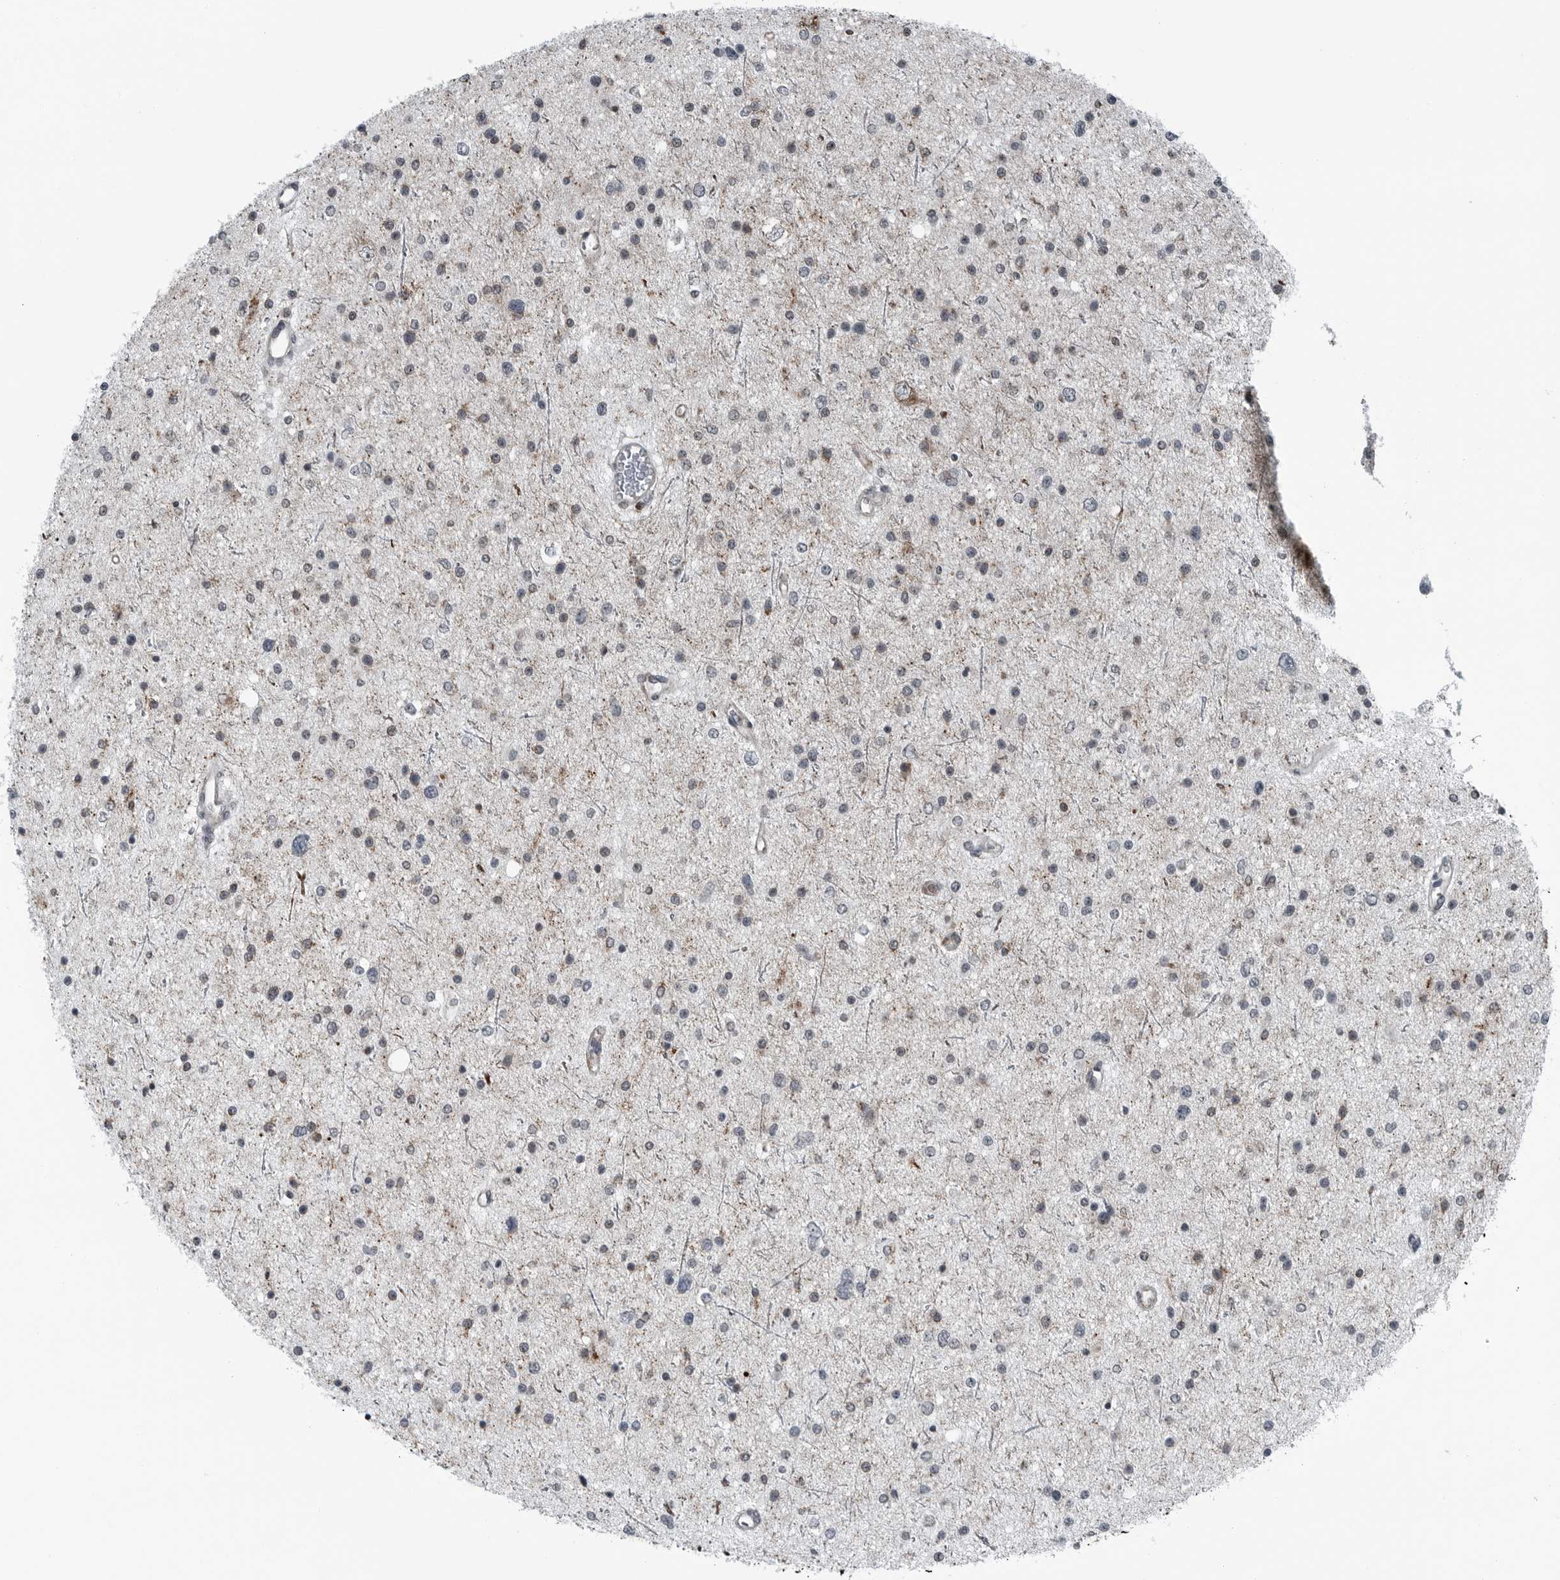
{"staining": {"intensity": "negative", "quantity": "none", "location": "none"}, "tissue": "glioma", "cell_type": "Tumor cells", "image_type": "cancer", "snomed": [{"axis": "morphology", "description": "Glioma, malignant, Low grade"}, {"axis": "topography", "description": "Brain"}], "caption": "IHC micrograph of human malignant glioma (low-grade) stained for a protein (brown), which reveals no expression in tumor cells. (DAB (3,3'-diaminobenzidine) immunohistochemistry (IHC) visualized using brightfield microscopy, high magnification).", "gene": "GAK", "patient": {"sex": "female", "age": 37}}